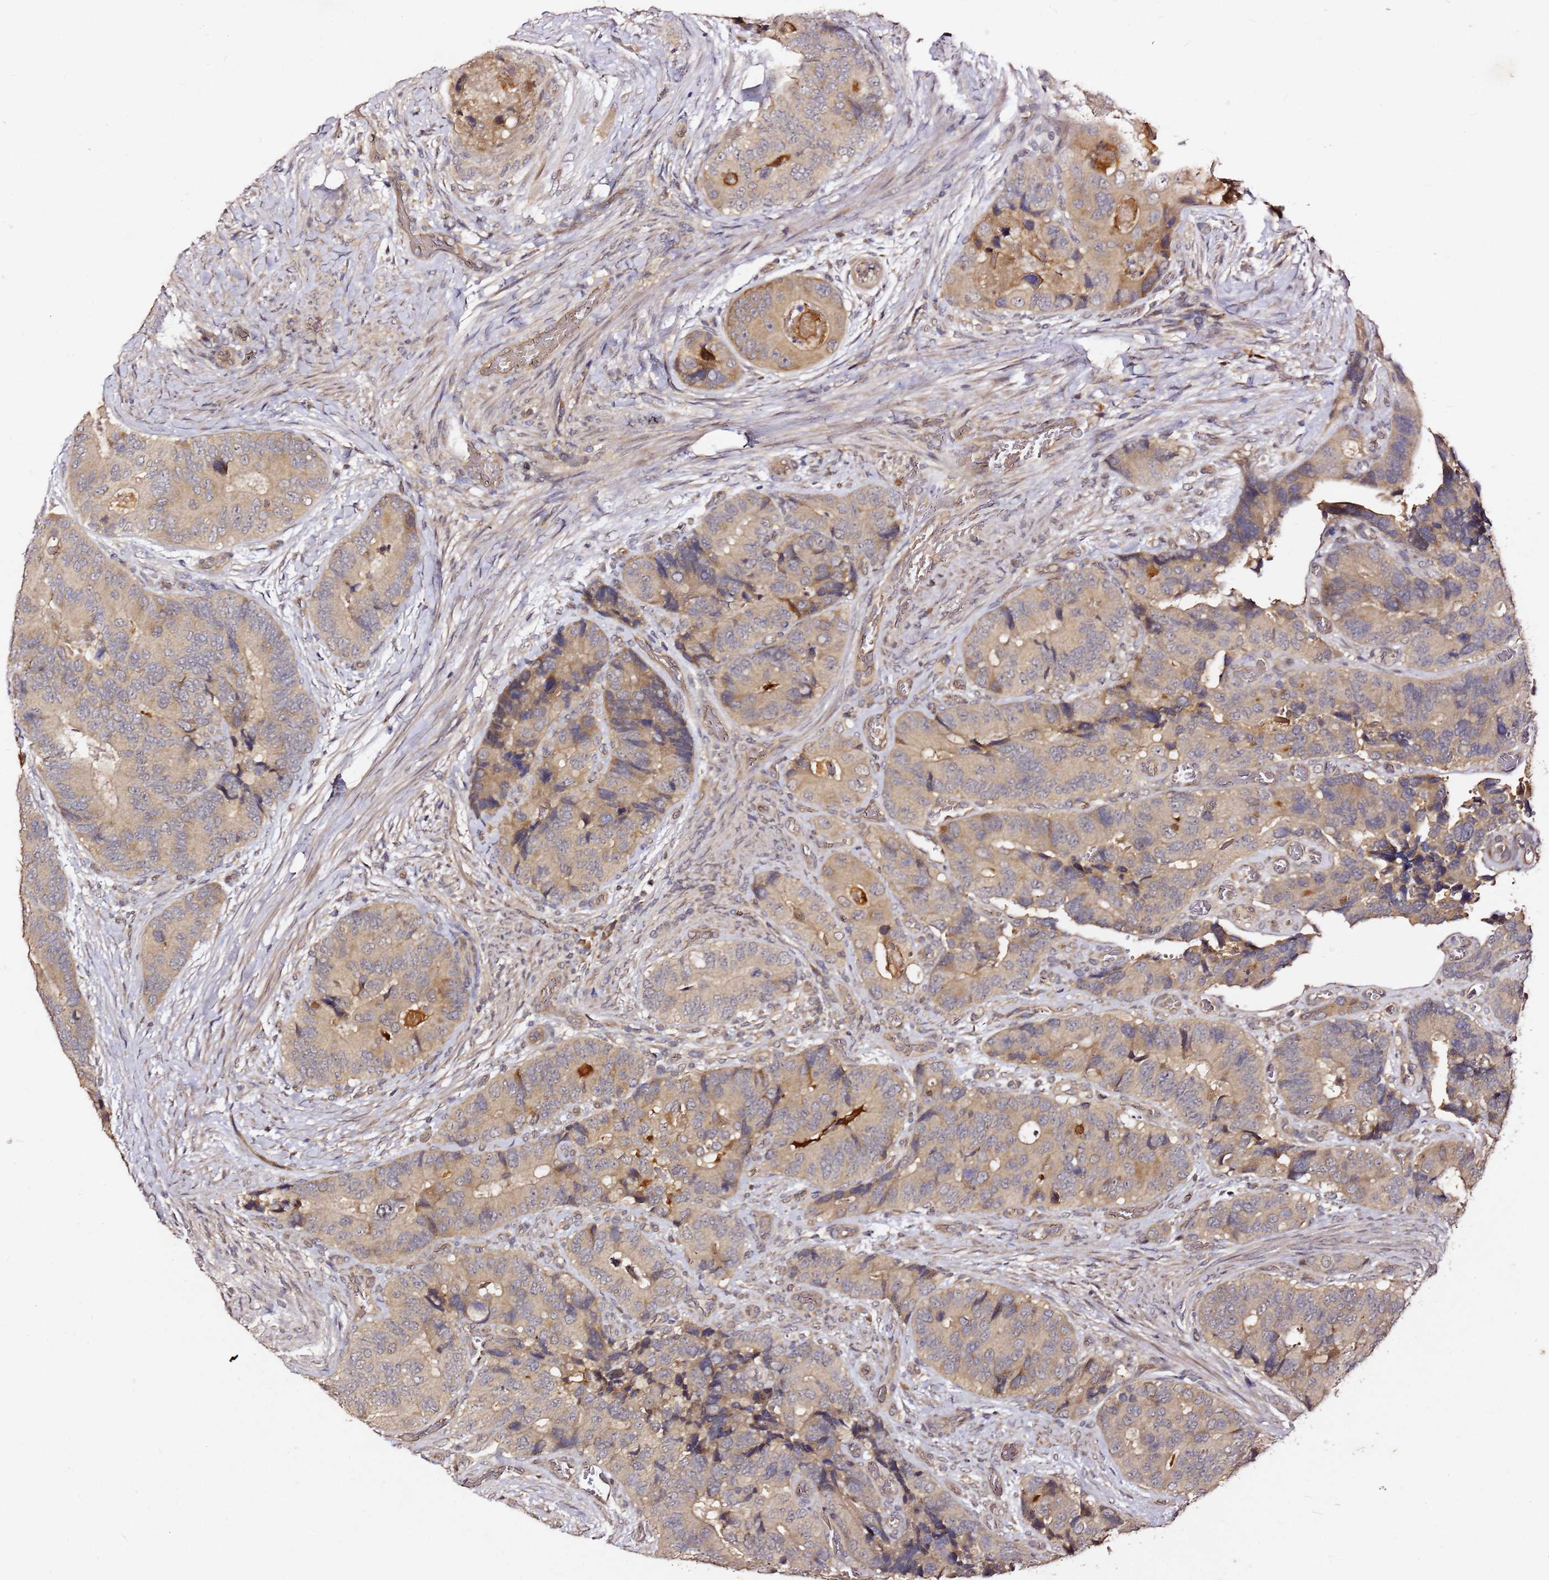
{"staining": {"intensity": "weak", "quantity": "25%-75%", "location": "cytoplasmic/membranous"}, "tissue": "colorectal cancer", "cell_type": "Tumor cells", "image_type": "cancer", "snomed": [{"axis": "morphology", "description": "Adenocarcinoma, NOS"}, {"axis": "topography", "description": "Colon"}], "caption": "Weak cytoplasmic/membranous positivity is present in approximately 25%-75% of tumor cells in colorectal cancer. (brown staining indicates protein expression, while blue staining denotes nuclei).", "gene": "C6orf136", "patient": {"sex": "male", "age": 84}}